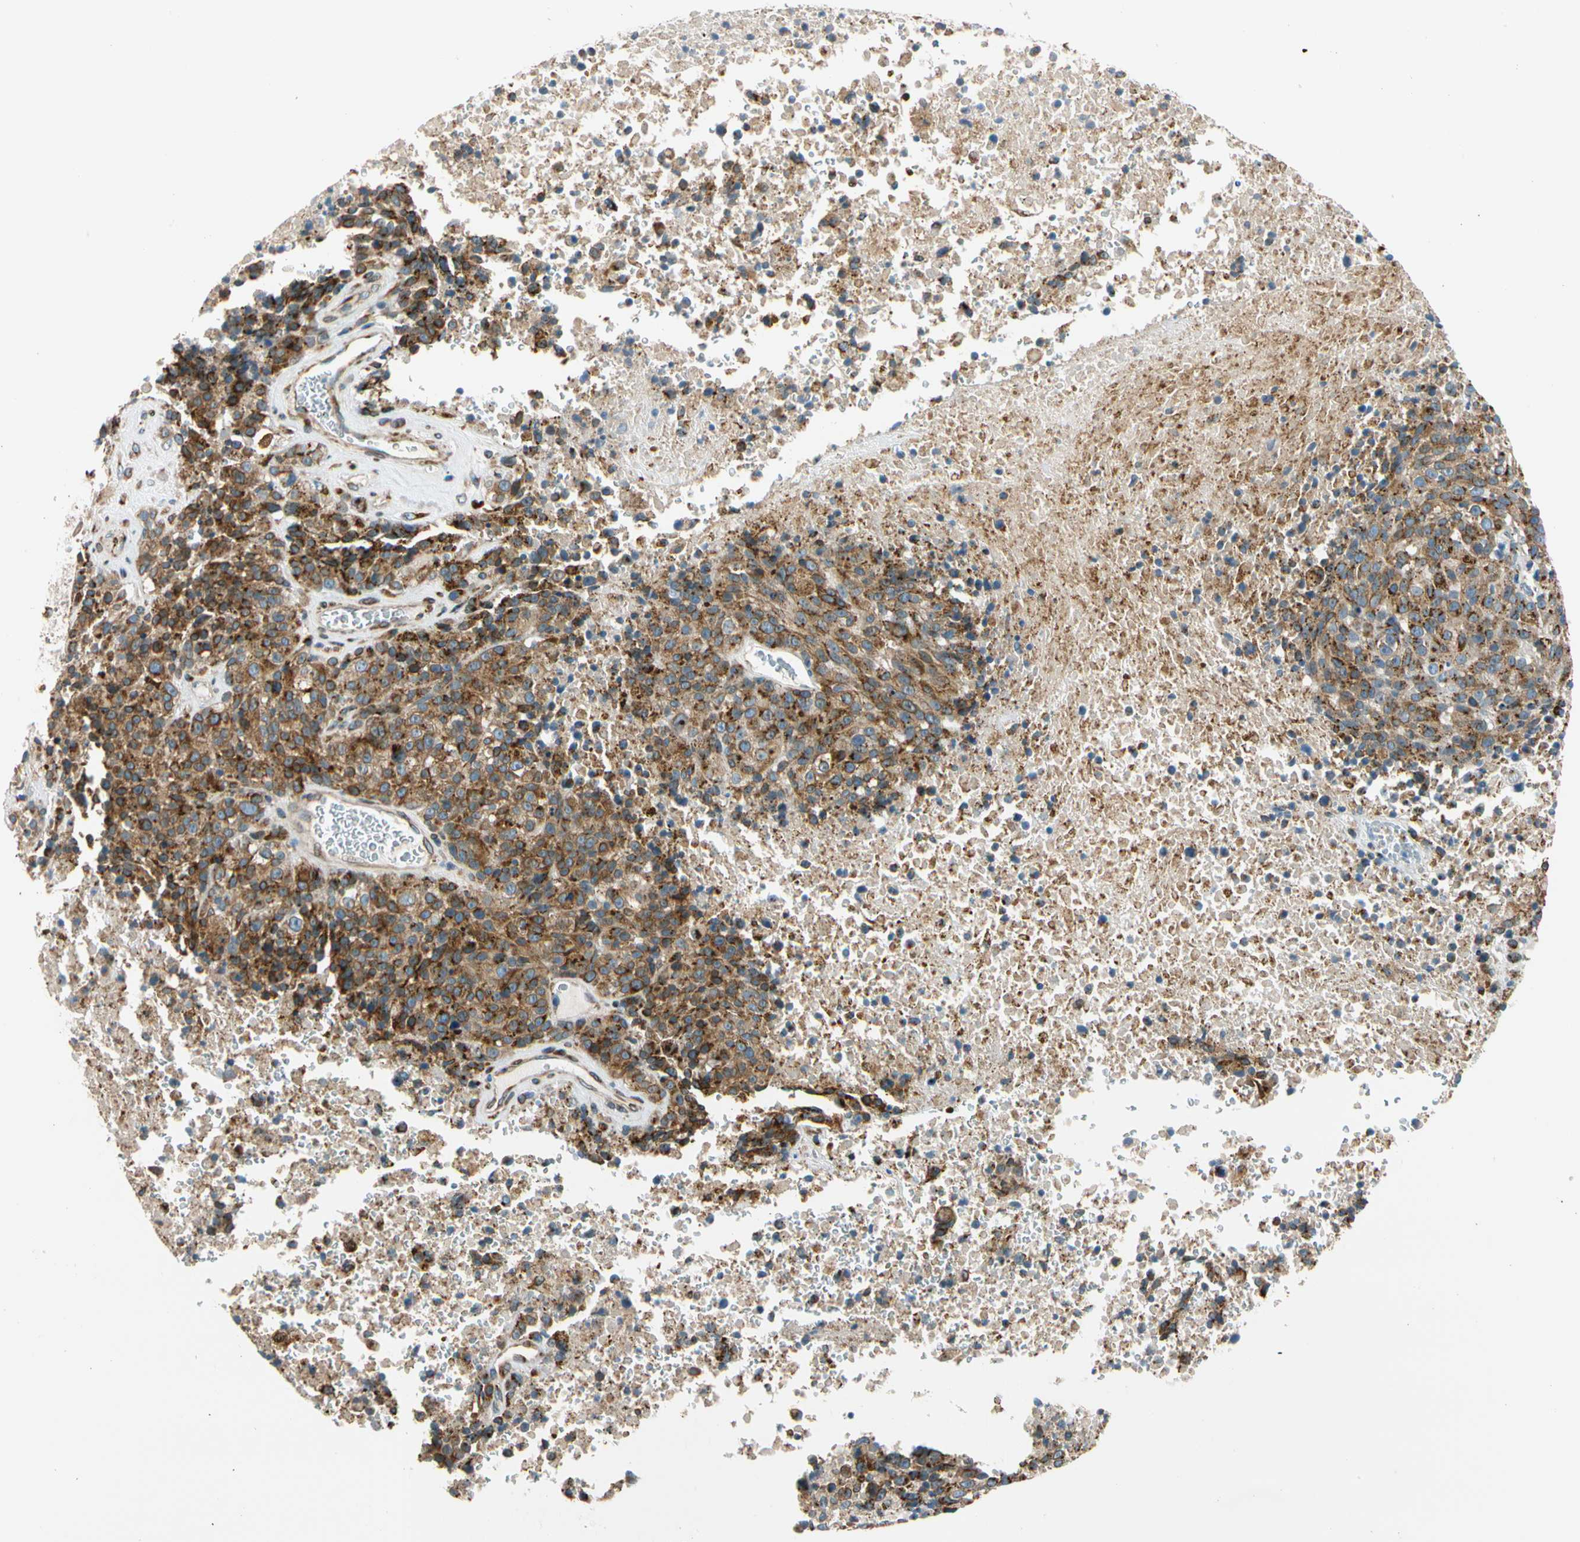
{"staining": {"intensity": "strong", "quantity": ">75%", "location": "cytoplasmic/membranous"}, "tissue": "melanoma", "cell_type": "Tumor cells", "image_type": "cancer", "snomed": [{"axis": "morphology", "description": "Malignant melanoma, Metastatic site"}, {"axis": "topography", "description": "Cerebral cortex"}], "caption": "IHC of human malignant melanoma (metastatic site) reveals high levels of strong cytoplasmic/membranous expression in about >75% of tumor cells.", "gene": "NUCB1", "patient": {"sex": "female", "age": 52}}